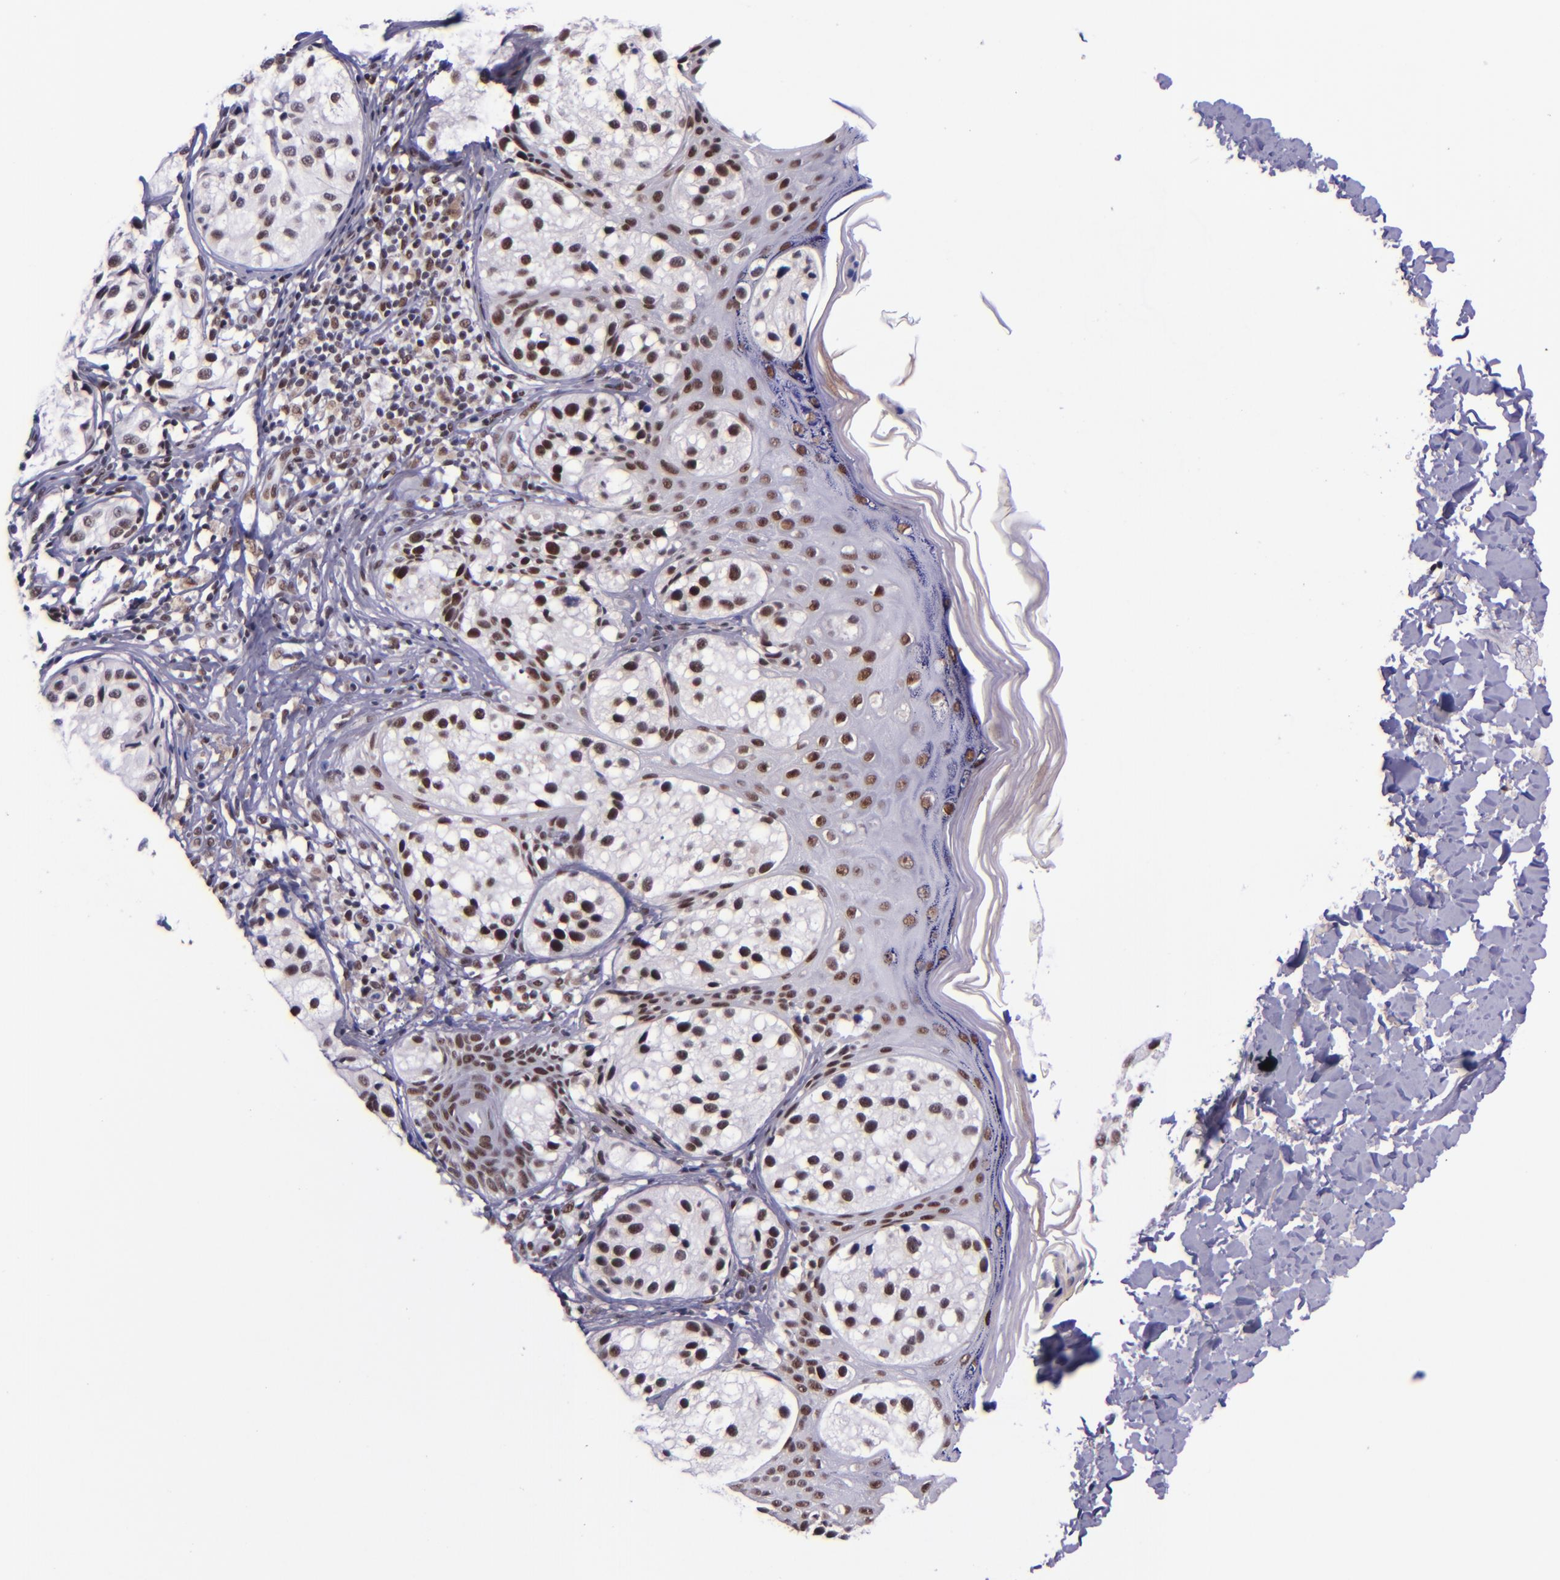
{"staining": {"intensity": "moderate", "quantity": ">75%", "location": "nuclear"}, "tissue": "melanoma", "cell_type": "Tumor cells", "image_type": "cancer", "snomed": [{"axis": "morphology", "description": "Malignant melanoma, NOS"}, {"axis": "topography", "description": "Skin"}], "caption": "DAB (3,3'-diaminobenzidine) immunohistochemical staining of human malignant melanoma shows moderate nuclear protein staining in about >75% of tumor cells.", "gene": "GPKOW", "patient": {"sex": "male", "age": 23}}